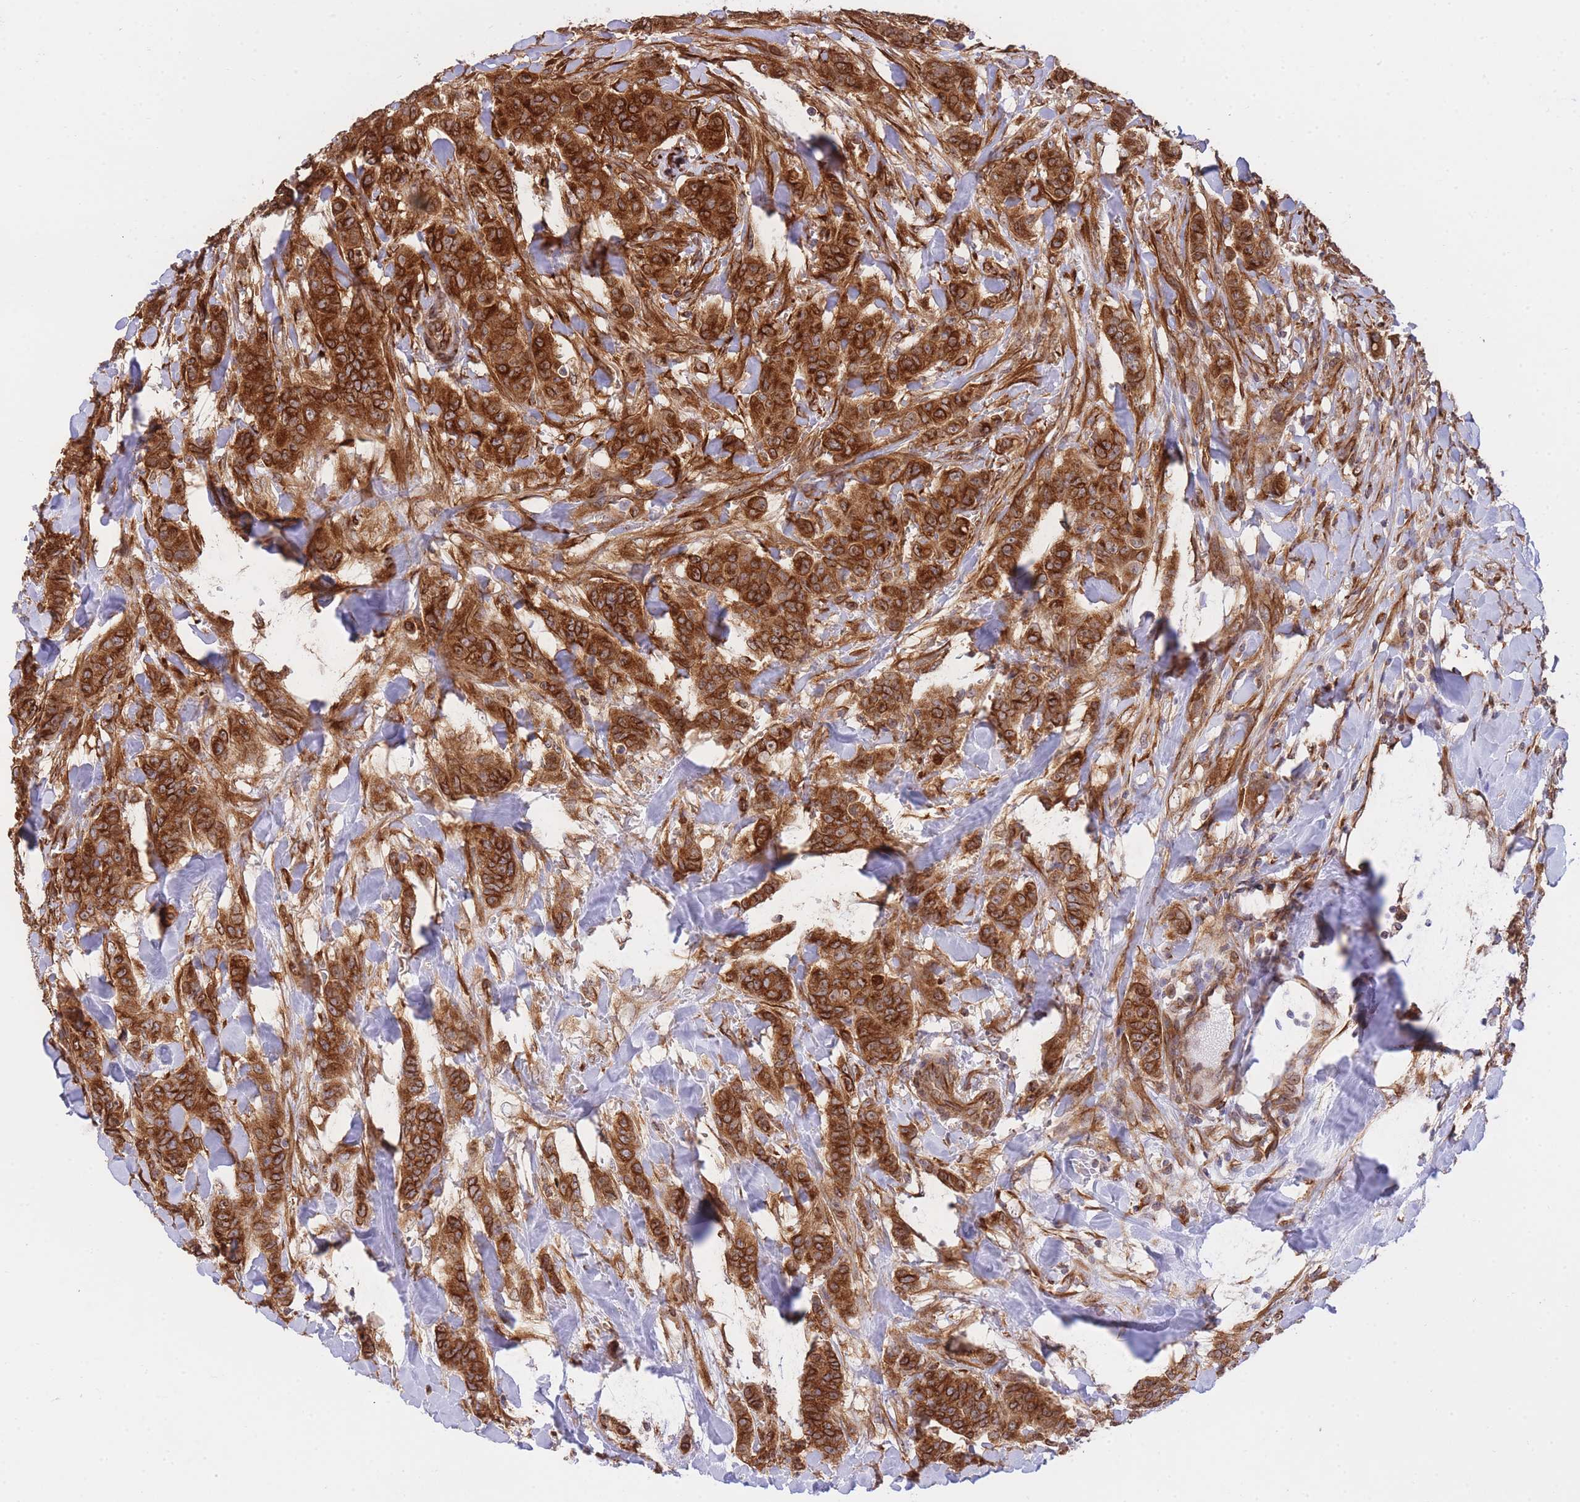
{"staining": {"intensity": "strong", "quantity": ">75%", "location": "cytoplasmic/membranous"}, "tissue": "breast cancer", "cell_type": "Tumor cells", "image_type": "cancer", "snomed": [{"axis": "morphology", "description": "Duct carcinoma"}, {"axis": "topography", "description": "Breast"}], "caption": "A histopathology image of human intraductal carcinoma (breast) stained for a protein exhibits strong cytoplasmic/membranous brown staining in tumor cells.", "gene": "EXOSC8", "patient": {"sex": "female", "age": 40}}